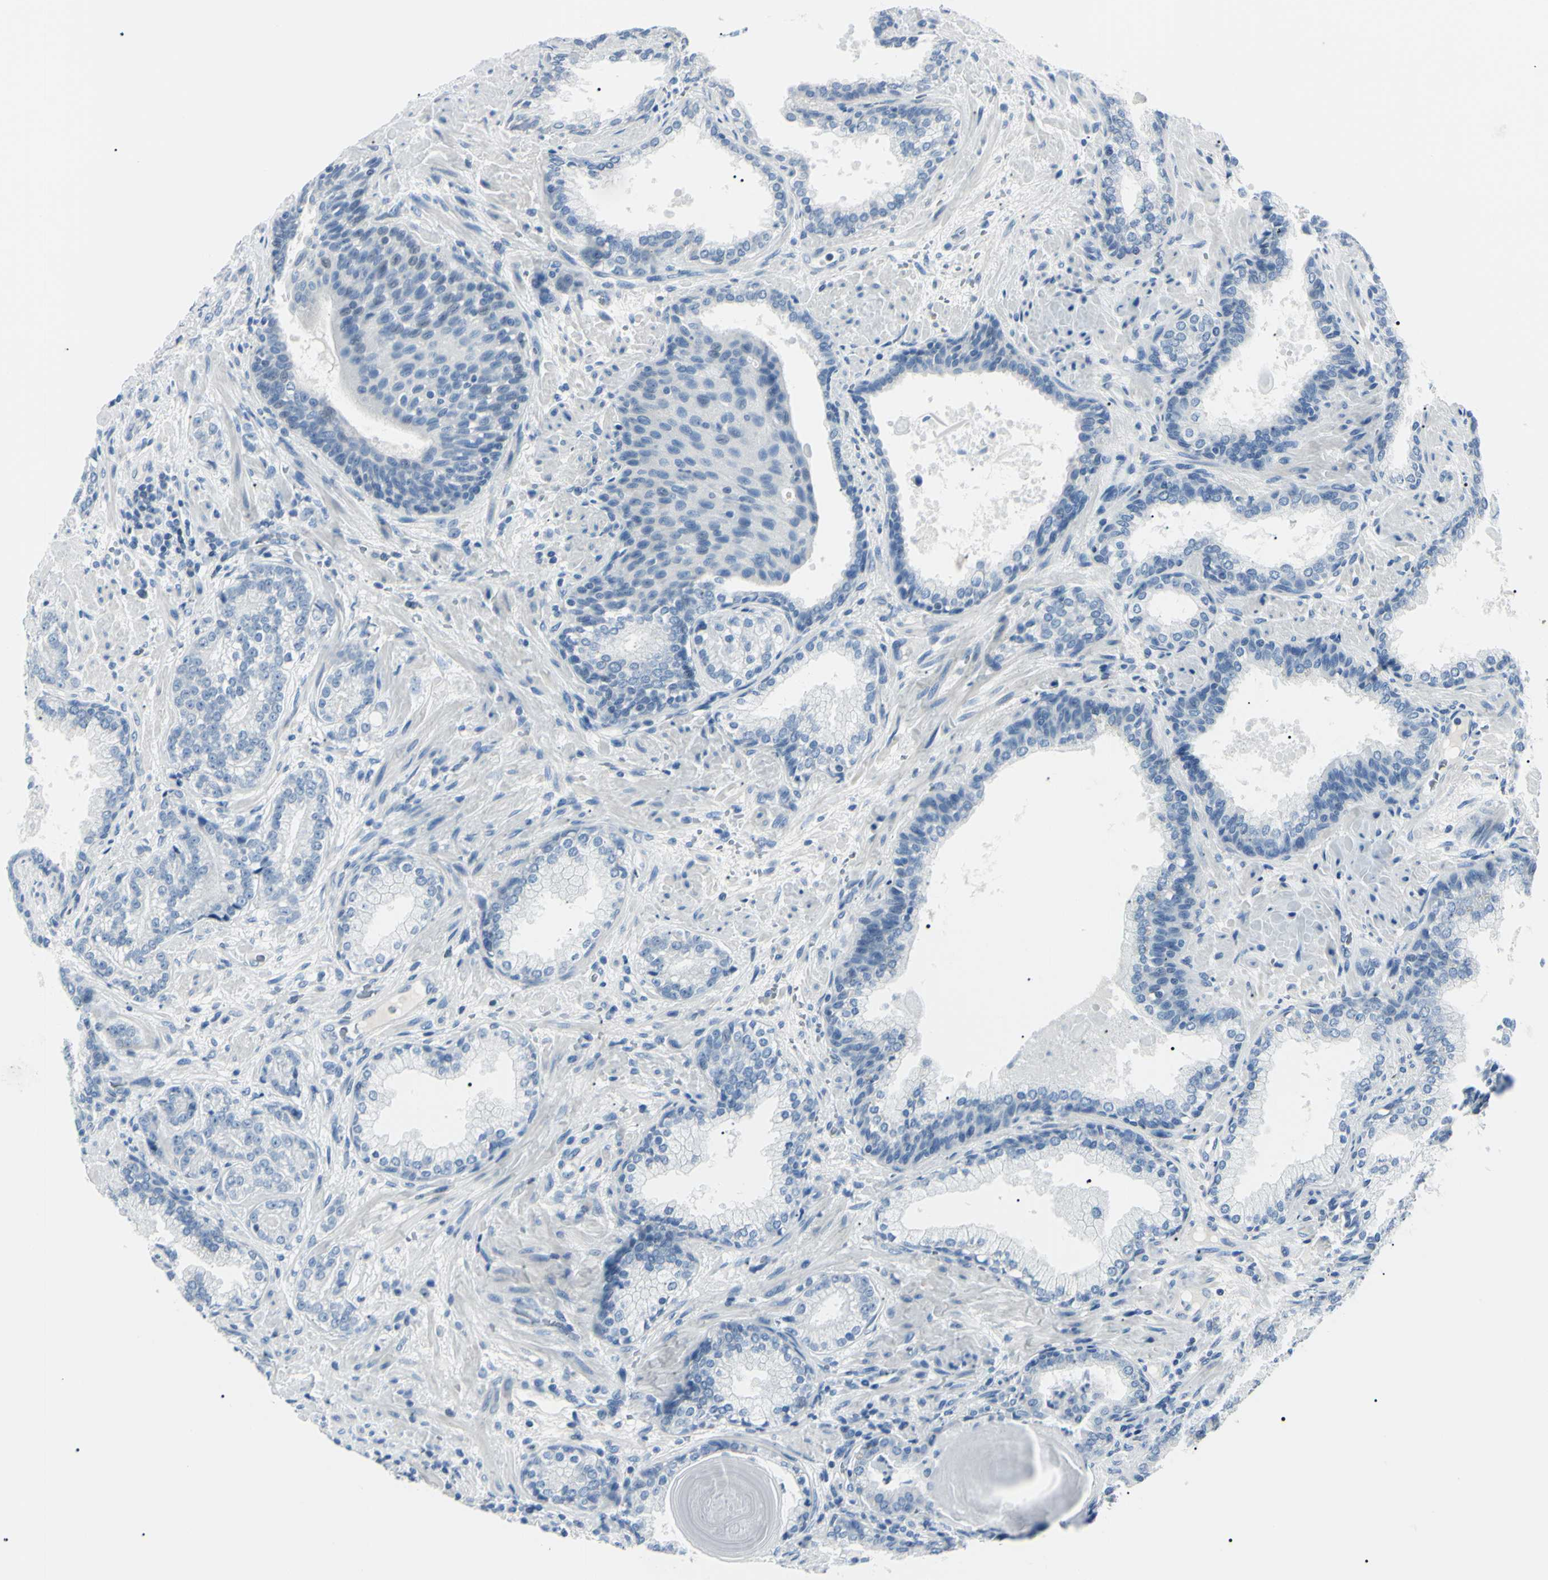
{"staining": {"intensity": "negative", "quantity": "none", "location": "none"}, "tissue": "prostate cancer", "cell_type": "Tumor cells", "image_type": "cancer", "snomed": [{"axis": "morphology", "description": "Adenocarcinoma, High grade"}, {"axis": "topography", "description": "Prostate"}], "caption": "An IHC photomicrograph of prostate adenocarcinoma (high-grade) is shown. There is no staining in tumor cells of prostate adenocarcinoma (high-grade). (Stains: DAB immunohistochemistry with hematoxylin counter stain, Microscopy: brightfield microscopy at high magnification).", "gene": "CA2", "patient": {"sex": "male", "age": 61}}